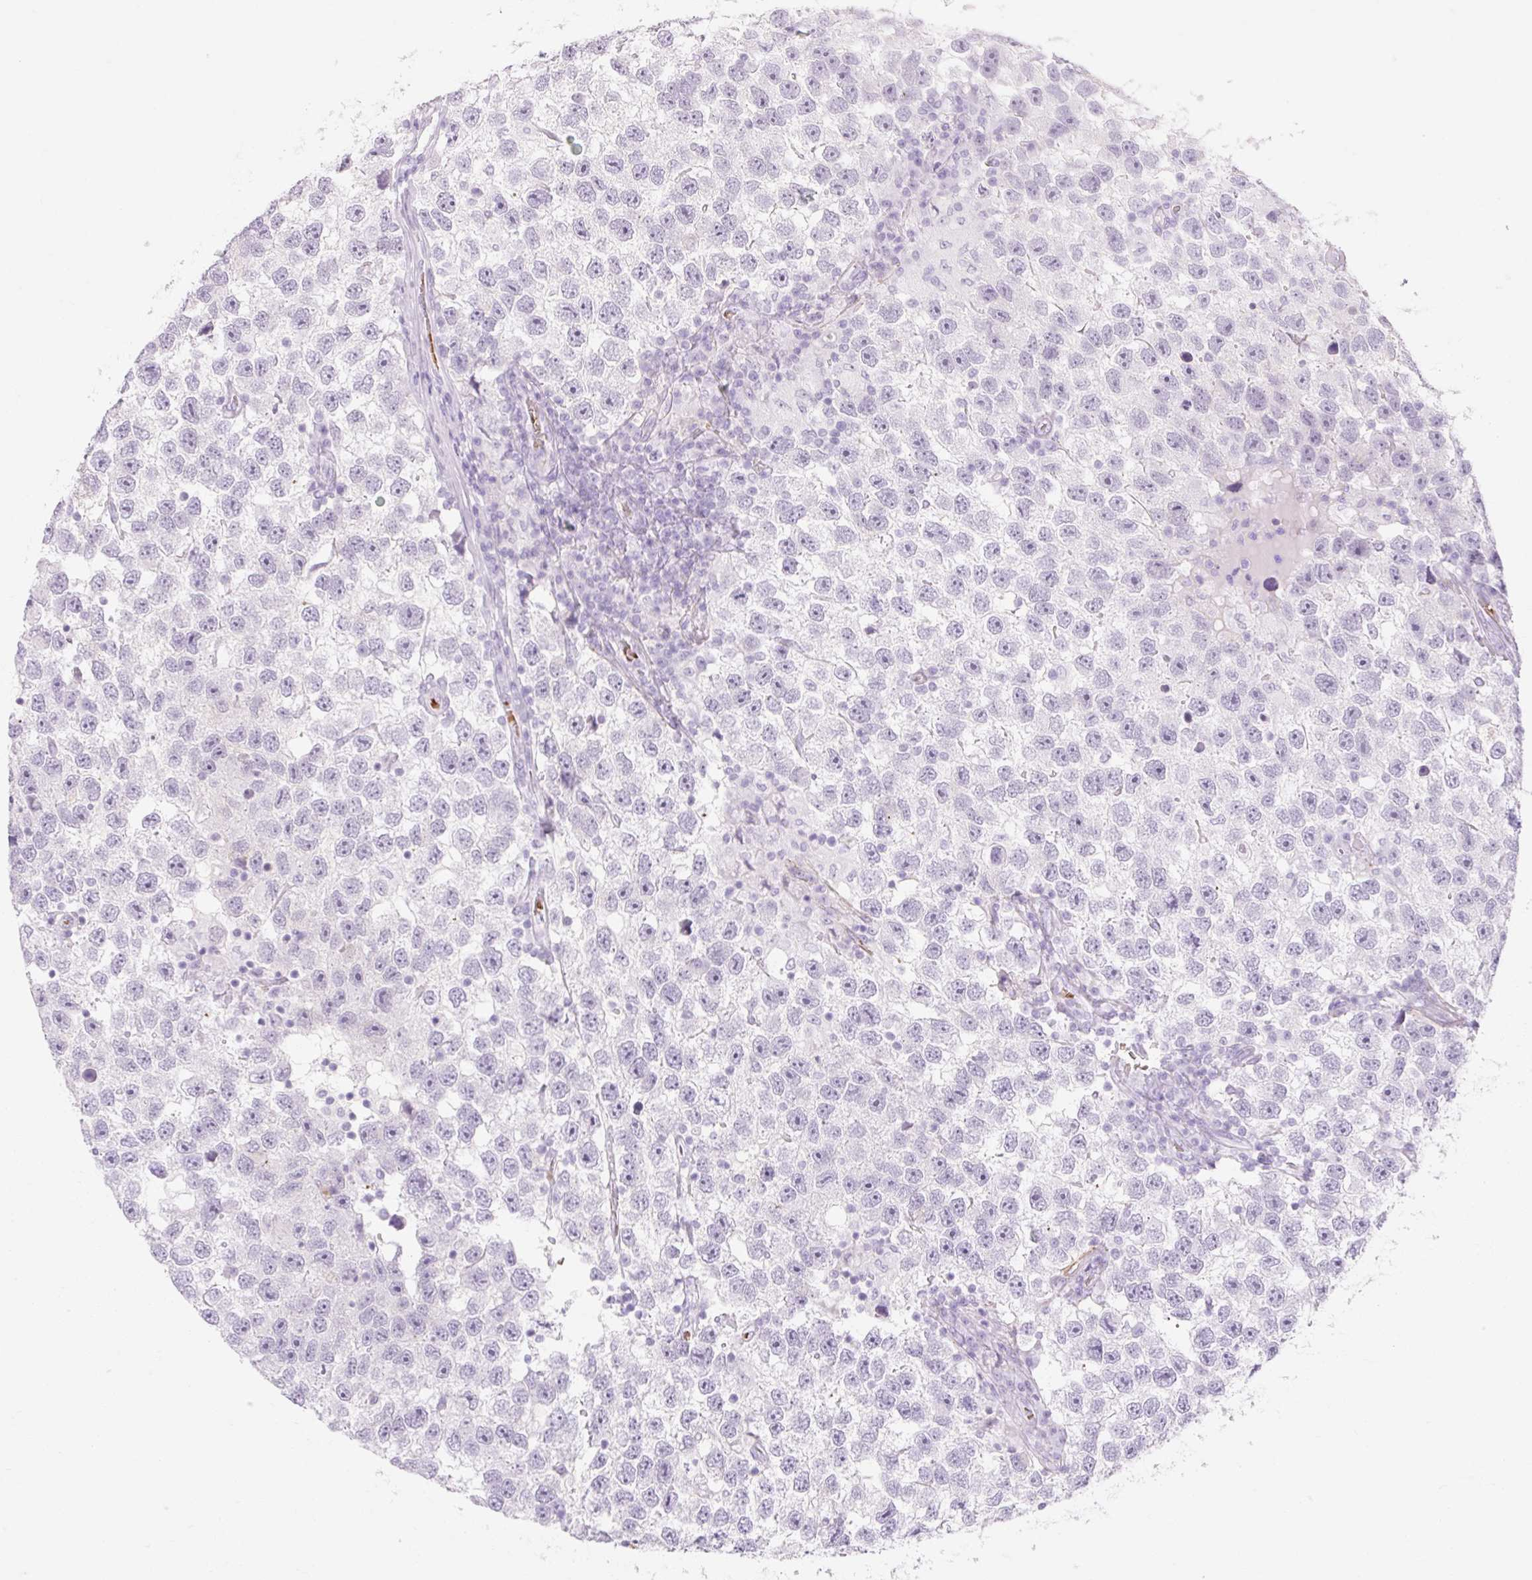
{"staining": {"intensity": "negative", "quantity": "none", "location": "none"}, "tissue": "testis cancer", "cell_type": "Tumor cells", "image_type": "cancer", "snomed": [{"axis": "morphology", "description": "Seminoma, NOS"}, {"axis": "topography", "description": "Testis"}], "caption": "DAB immunohistochemical staining of testis cancer displays no significant positivity in tumor cells.", "gene": "TAF1L", "patient": {"sex": "male", "age": 26}}